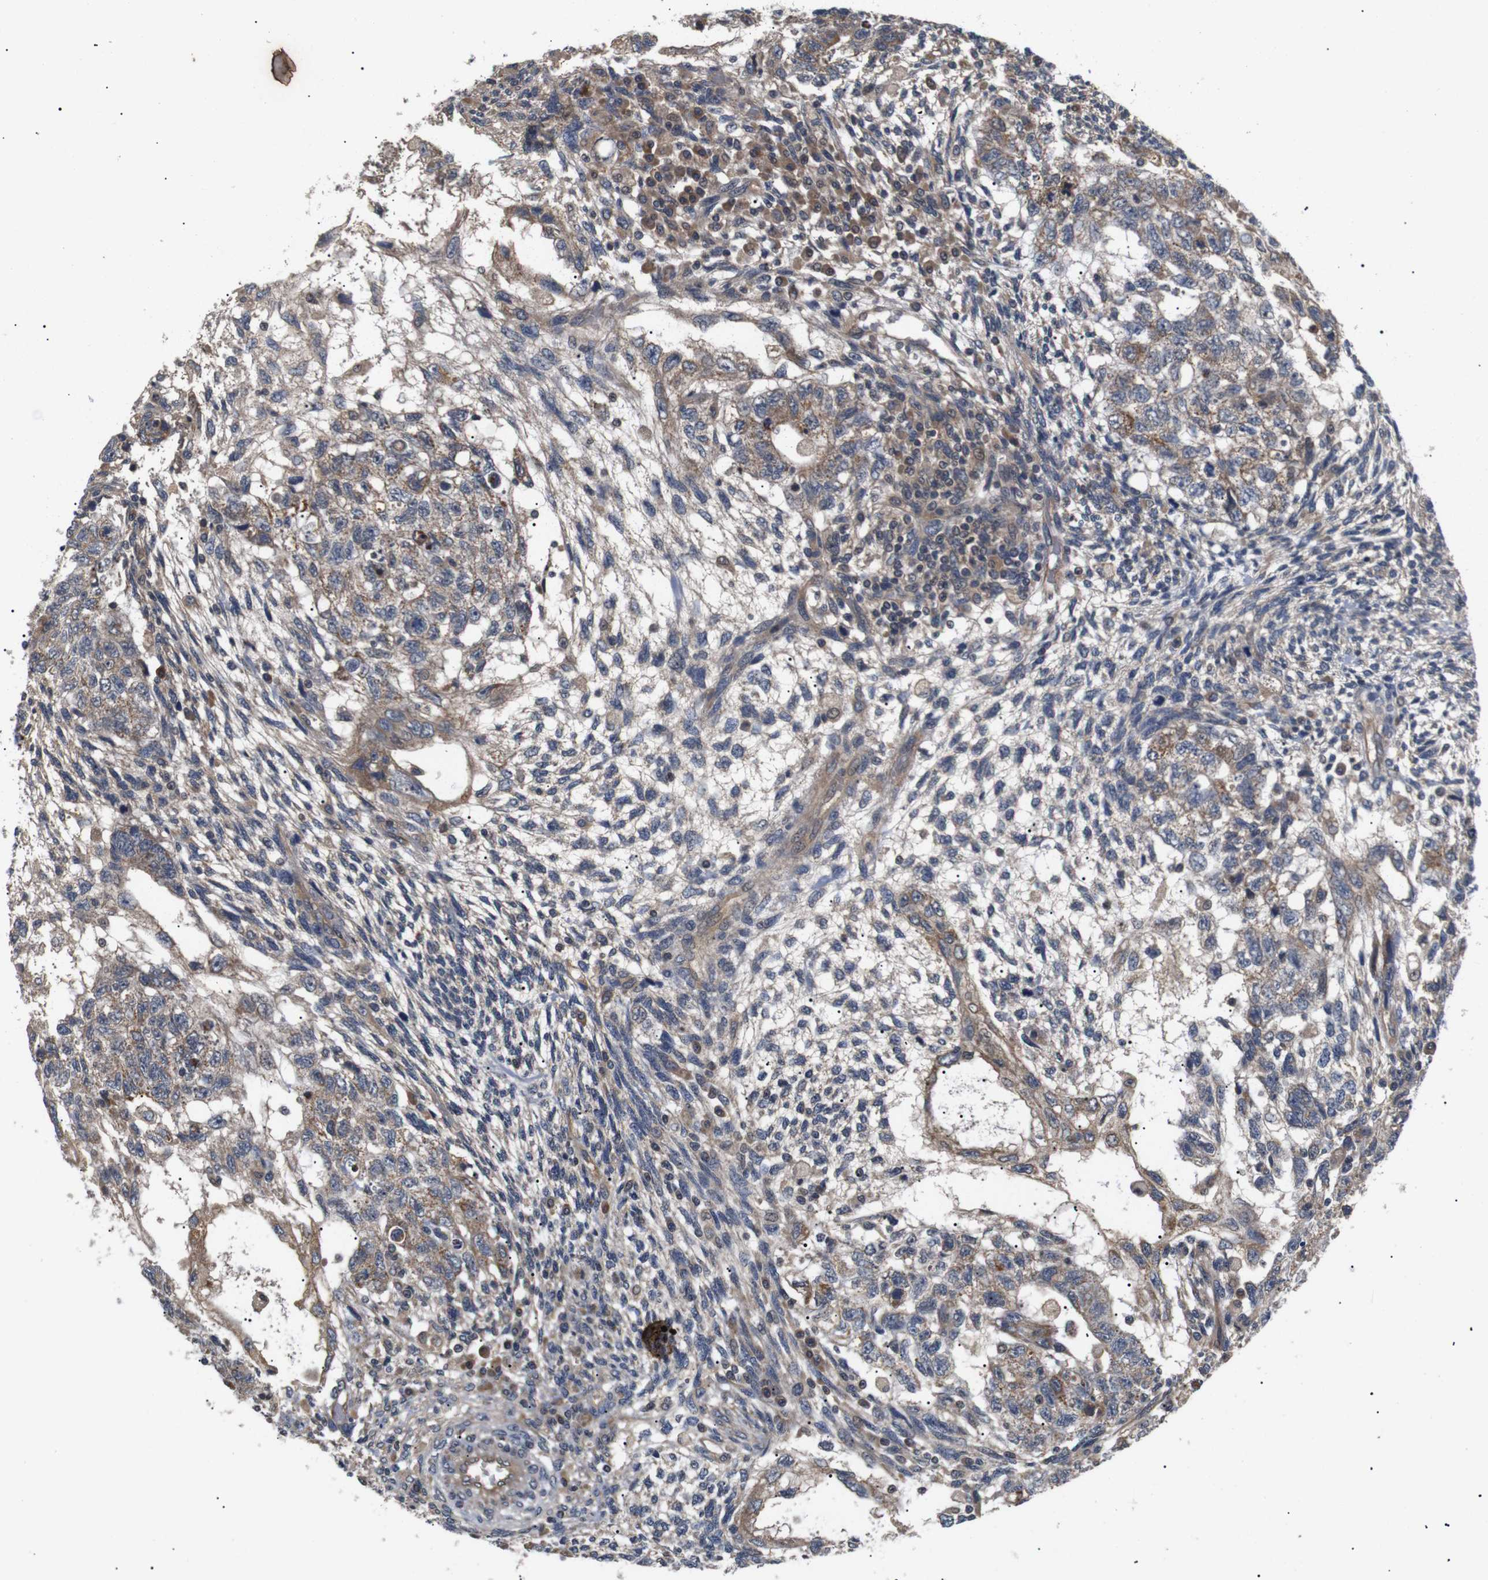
{"staining": {"intensity": "moderate", "quantity": ">75%", "location": "cytoplasmic/membranous"}, "tissue": "testis cancer", "cell_type": "Tumor cells", "image_type": "cancer", "snomed": [{"axis": "morphology", "description": "Normal tissue, NOS"}, {"axis": "morphology", "description": "Carcinoma, Embryonal, NOS"}, {"axis": "topography", "description": "Testis"}], "caption": "High-power microscopy captured an immunohistochemistry image of testis cancer (embryonal carcinoma), revealing moderate cytoplasmic/membranous staining in approximately >75% of tumor cells.", "gene": "RIPK1", "patient": {"sex": "male", "age": 36}}